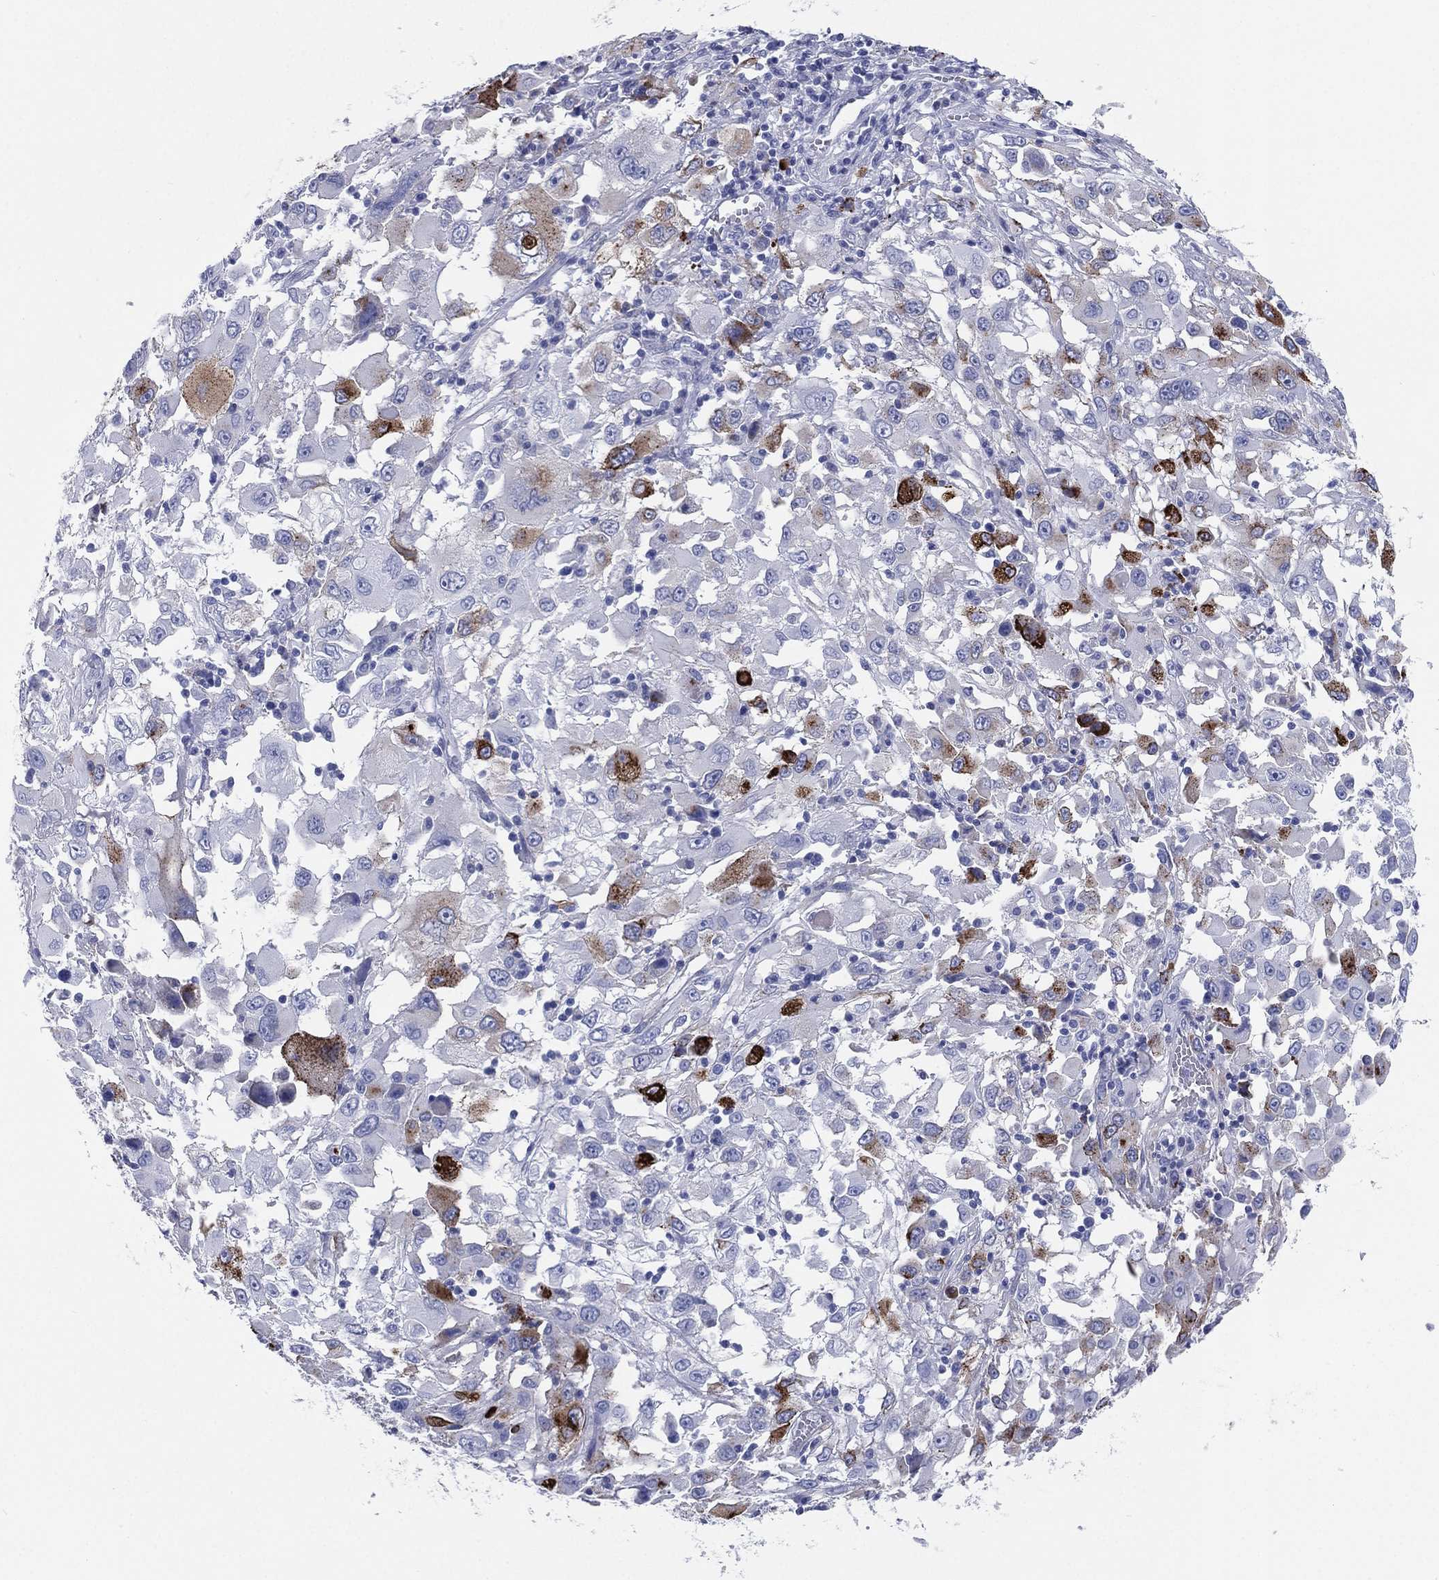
{"staining": {"intensity": "strong", "quantity": "<25%", "location": "cytoplasmic/membranous"}, "tissue": "melanoma", "cell_type": "Tumor cells", "image_type": "cancer", "snomed": [{"axis": "morphology", "description": "Malignant melanoma, Metastatic site"}, {"axis": "topography", "description": "Soft tissue"}], "caption": "Immunohistochemical staining of human malignant melanoma (metastatic site) exhibits strong cytoplasmic/membranous protein positivity in approximately <25% of tumor cells.", "gene": "CD79A", "patient": {"sex": "male", "age": 50}}